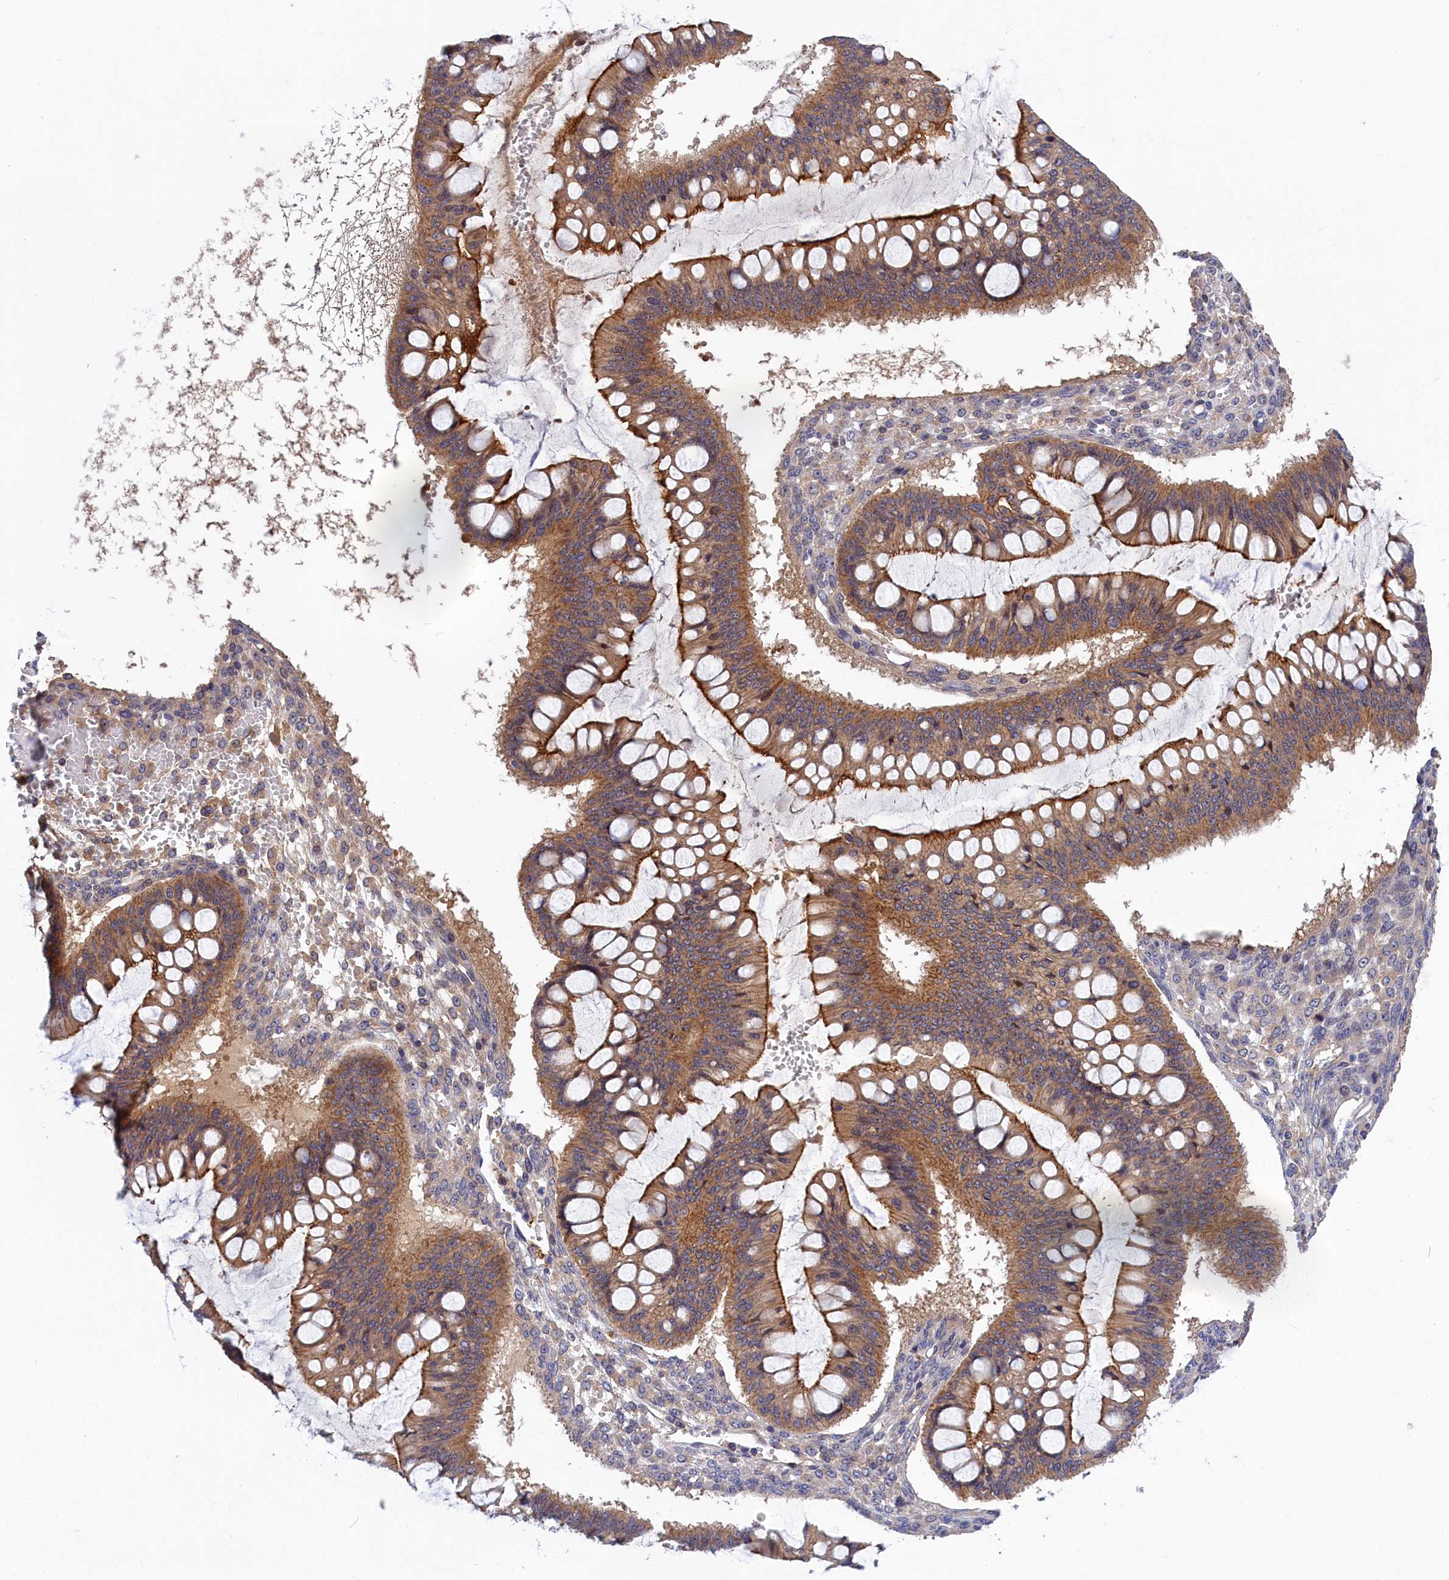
{"staining": {"intensity": "moderate", "quantity": ">75%", "location": "cytoplasmic/membranous"}, "tissue": "ovarian cancer", "cell_type": "Tumor cells", "image_type": "cancer", "snomed": [{"axis": "morphology", "description": "Cystadenocarcinoma, mucinous, NOS"}, {"axis": "topography", "description": "Ovary"}], "caption": "Approximately >75% of tumor cells in ovarian cancer display moderate cytoplasmic/membranous protein positivity as visualized by brown immunohistochemical staining.", "gene": "CRACD", "patient": {"sex": "female", "age": 73}}